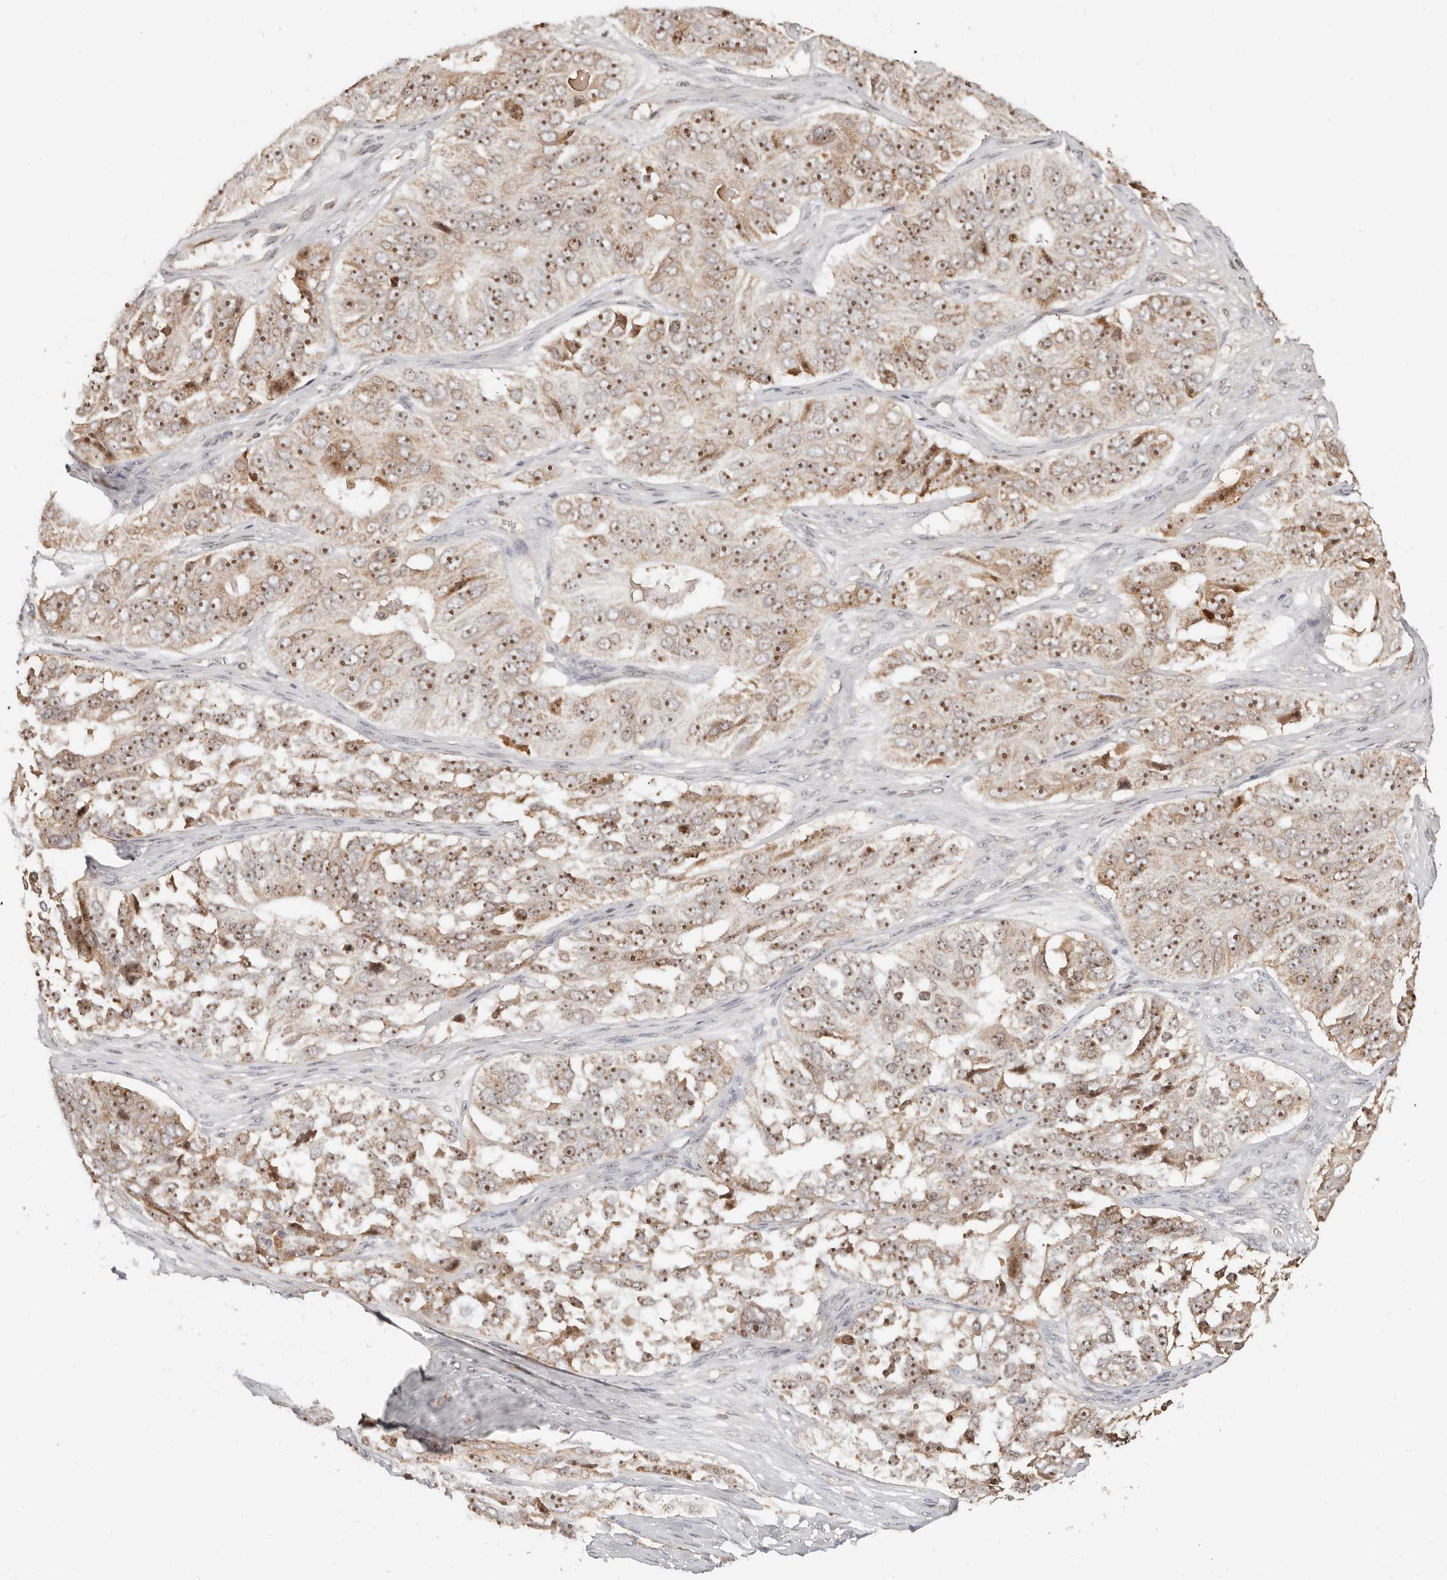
{"staining": {"intensity": "moderate", "quantity": ">75%", "location": "cytoplasmic/membranous,nuclear"}, "tissue": "ovarian cancer", "cell_type": "Tumor cells", "image_type": "cancer", "snomed": [{"axis": "morphology", "description": "Carcinoma, endometroid"}, {"axis": "topography", "description": "Ovary"}], "caption": "Brown immunohistochemical staining in ovarian cancer (endometroid carcinoma) demonstrates moderate cytoplasmic/membranous and nuclear positivity in about >75% of tumor cells. Ihc stains the protein of interest in brown and the nuclei are stained blue.", "gene": "ZRANB1", "patient": {"sex": "female", "age": 51}}